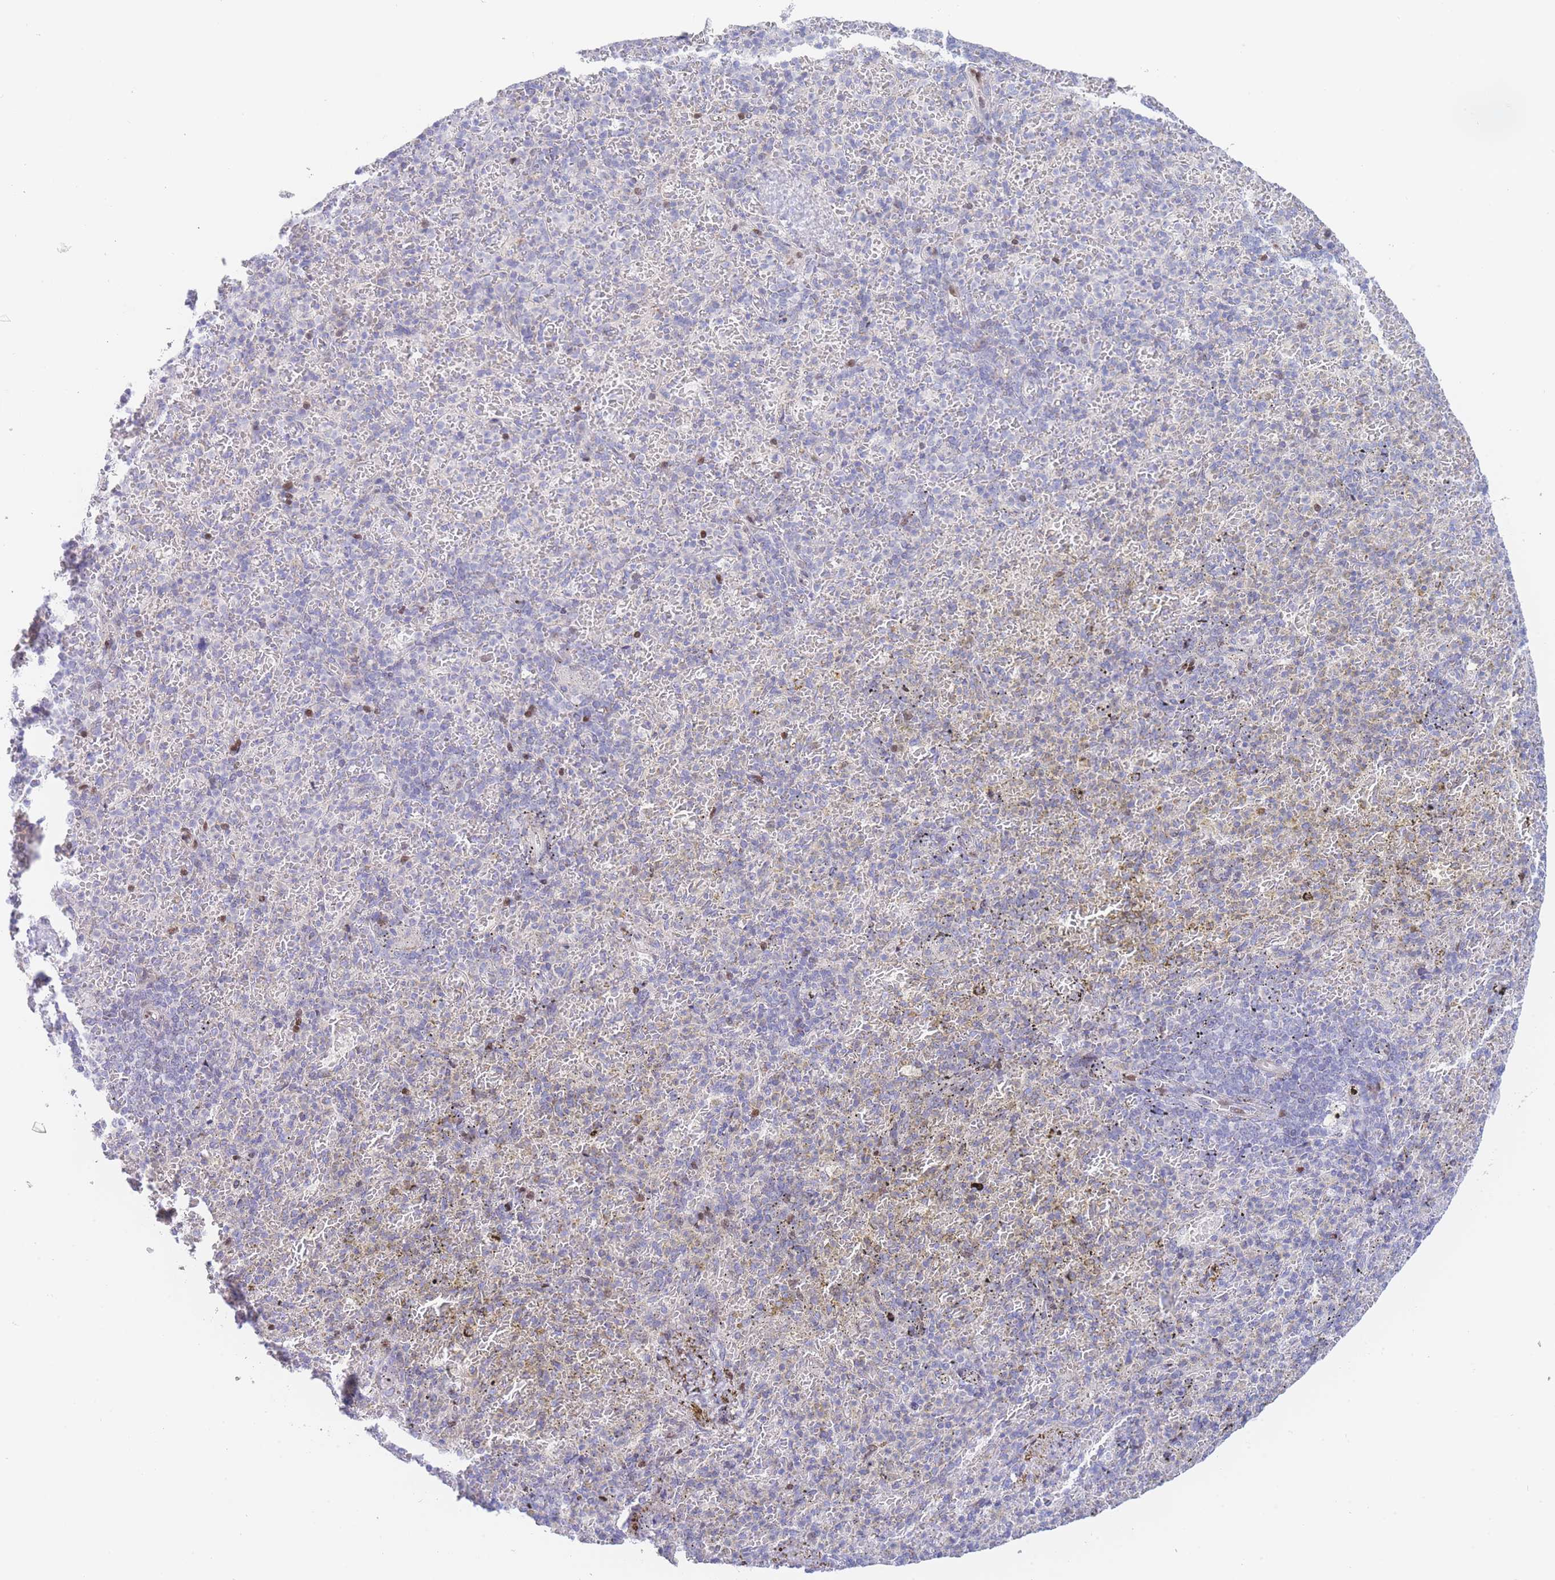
{"staining": {"intensity": "negative", "quantity": "none", "location": "none"}, "tissue": "spleen", "cell_type": "Cells in red pulp", "image_type": "normal", "snomed": [{"axis": "morphology", "description": "Normal tissue, NOS"}, {"axis": "topography", "description": "Spleen"}], "caption": "Immunohistochemistry photomicrograph of normal spleen: spleen stained with DAB demonstrates no significant protein expression in cells in red pulp.", "gene": "GPAM", "patient": {"sex": "female", "age": 74}}